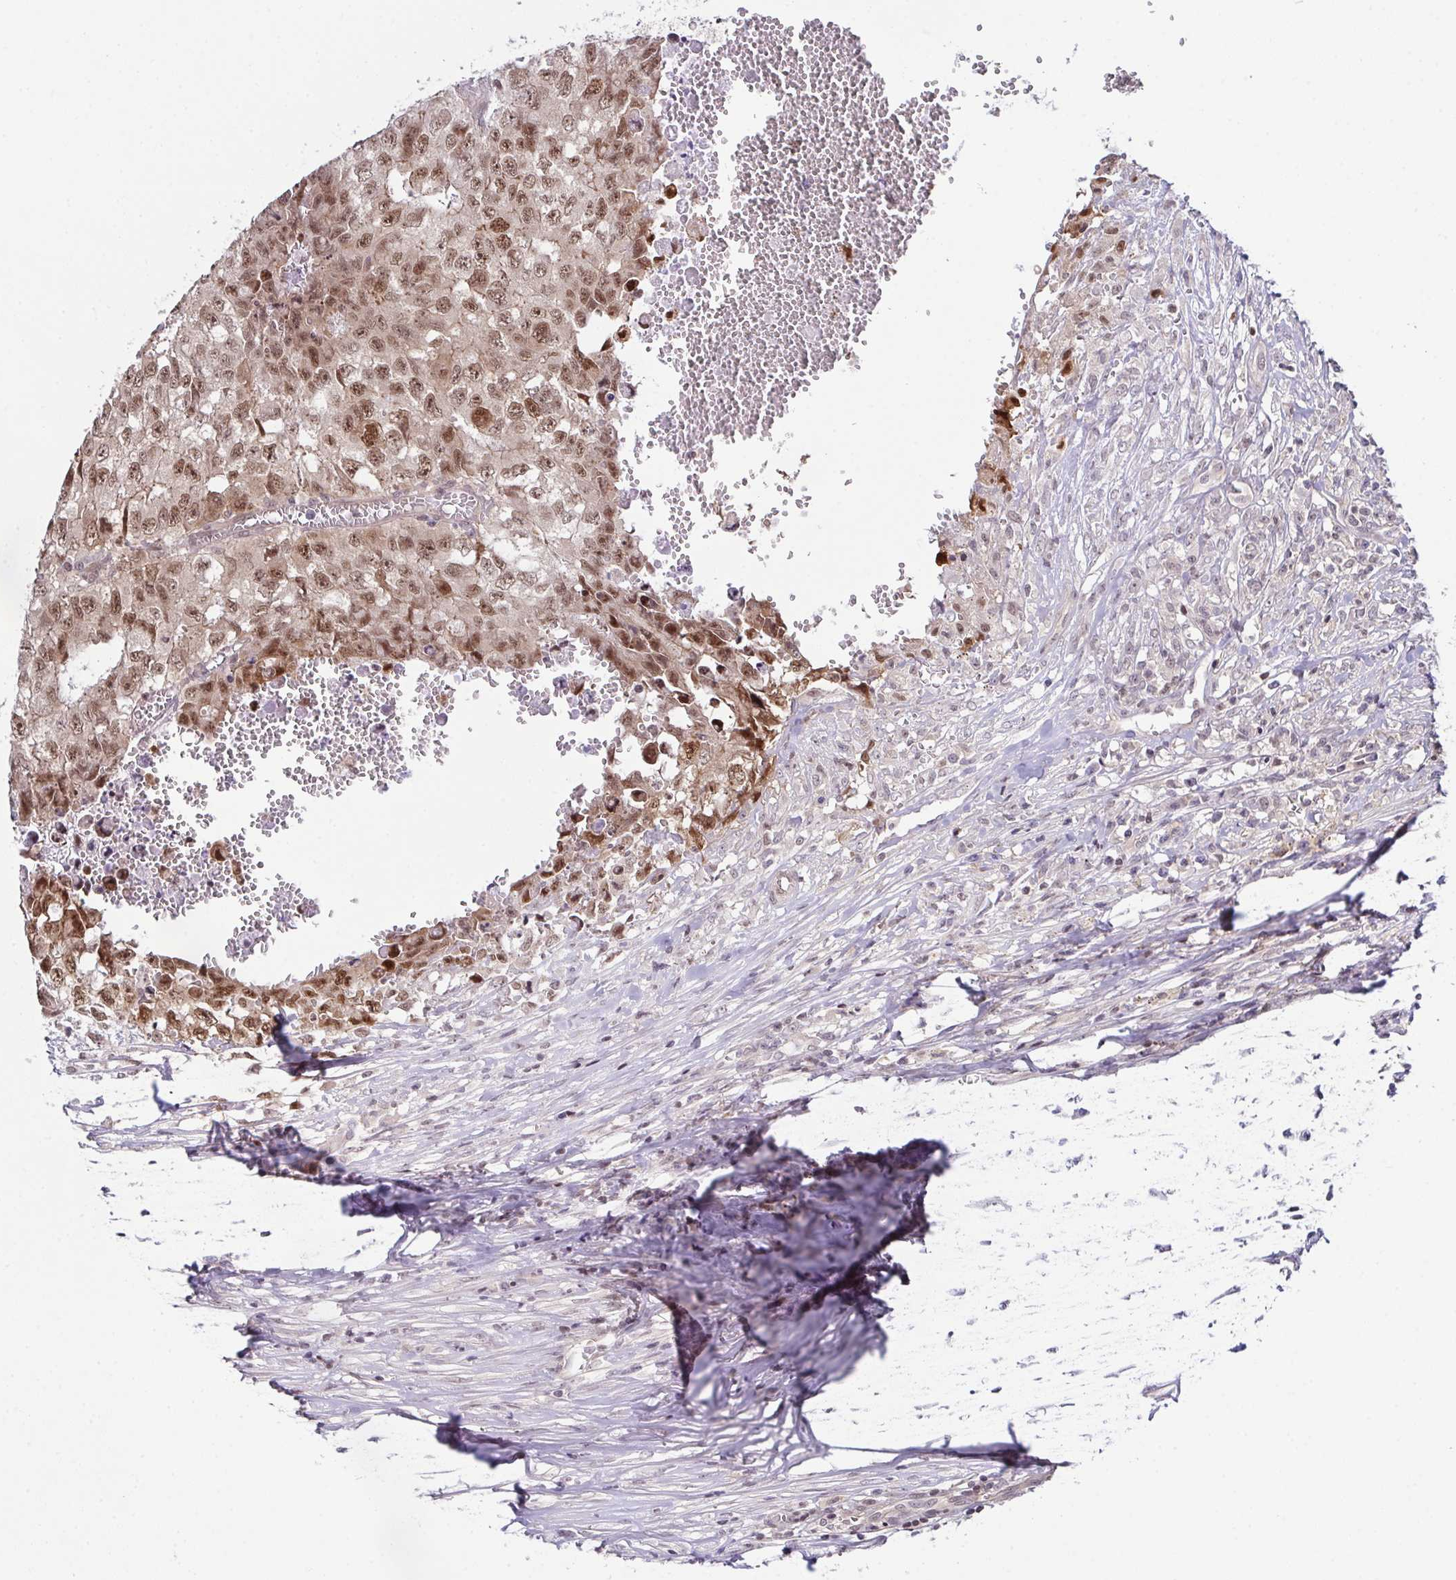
{"staining": {"intensity": "moderate", "quantity": ">75%", "location": "nuclear"}, "tissue": "testis cancer", "cell_type": "Tumor cells", "image_type": "cancer", "snomed": [{"axis": "morphology", "description": "Carcinoma, Embryonal, NOS"}, {"axis": "morphology", "description": "Teratoma, malignant, NOS"}, {"axis": "topography", "description": "Testis"}], "caption": "Immunohistochemical staining of human embryonal carcinoma (testis) demonstrates medium levels of moderate nuclear staining in about >75% of tumor cells.", "gene": "DNAJB1", "patient": {"sex": "male", "age": 24}}